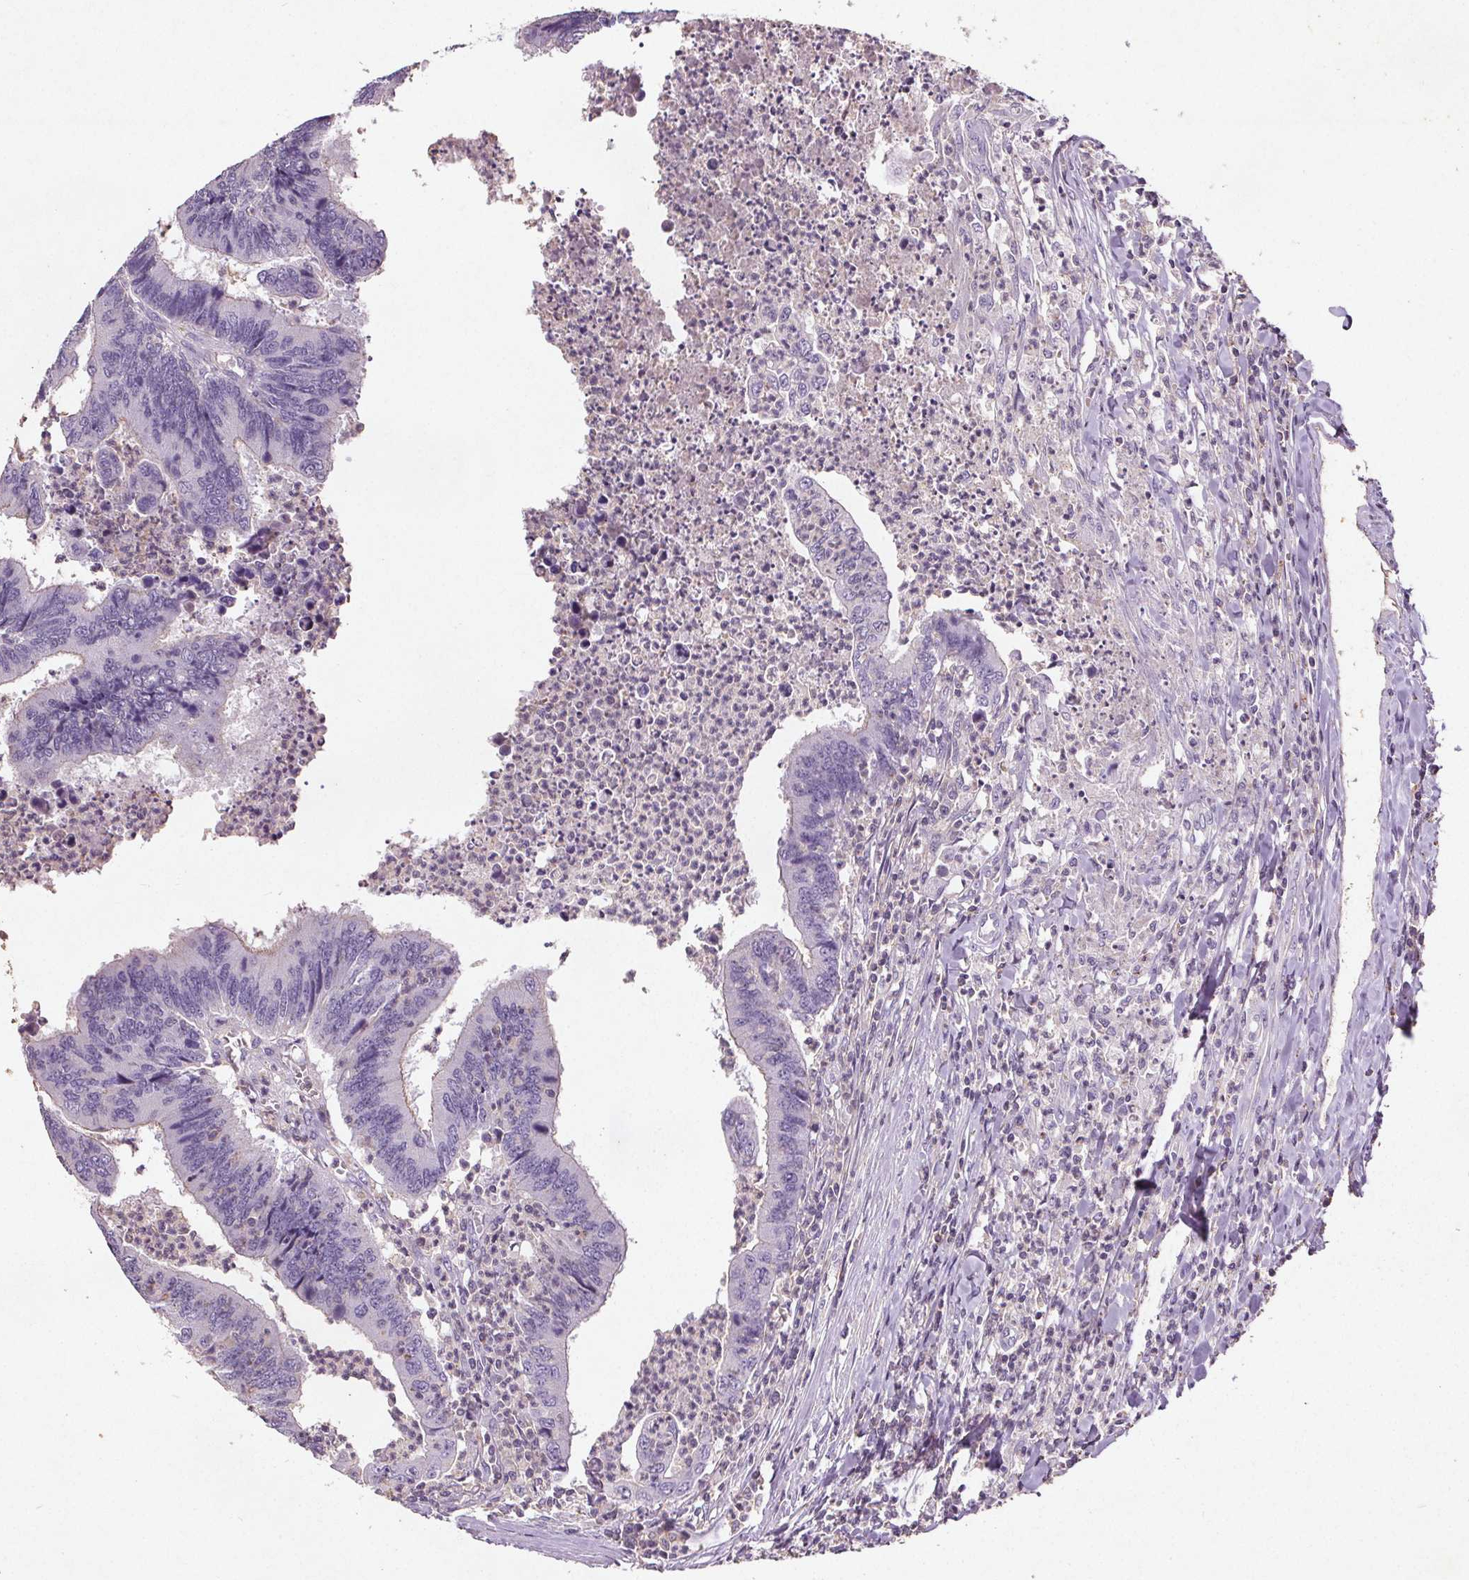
{"staining": {"intensity": "negative", "quantity": "none", "location": "none"}, "tissue": "colorectal cancer", "cell_type": "Tumor cells", "image_type": "cancer", "snomed": [{"axis": "morphology", "description": "Adenocarcinoma, NOS"}, {"axis": "topography", "description": "Colon"}], "caption": "A high-resolution photomicrograph shows immunohistochemistry staining of colorectal adenocarcinoma, which demonstrates no significant staining in tumor cells.", "gene": "C19orf84", "patient": {"sex": "female", "age": 67}}